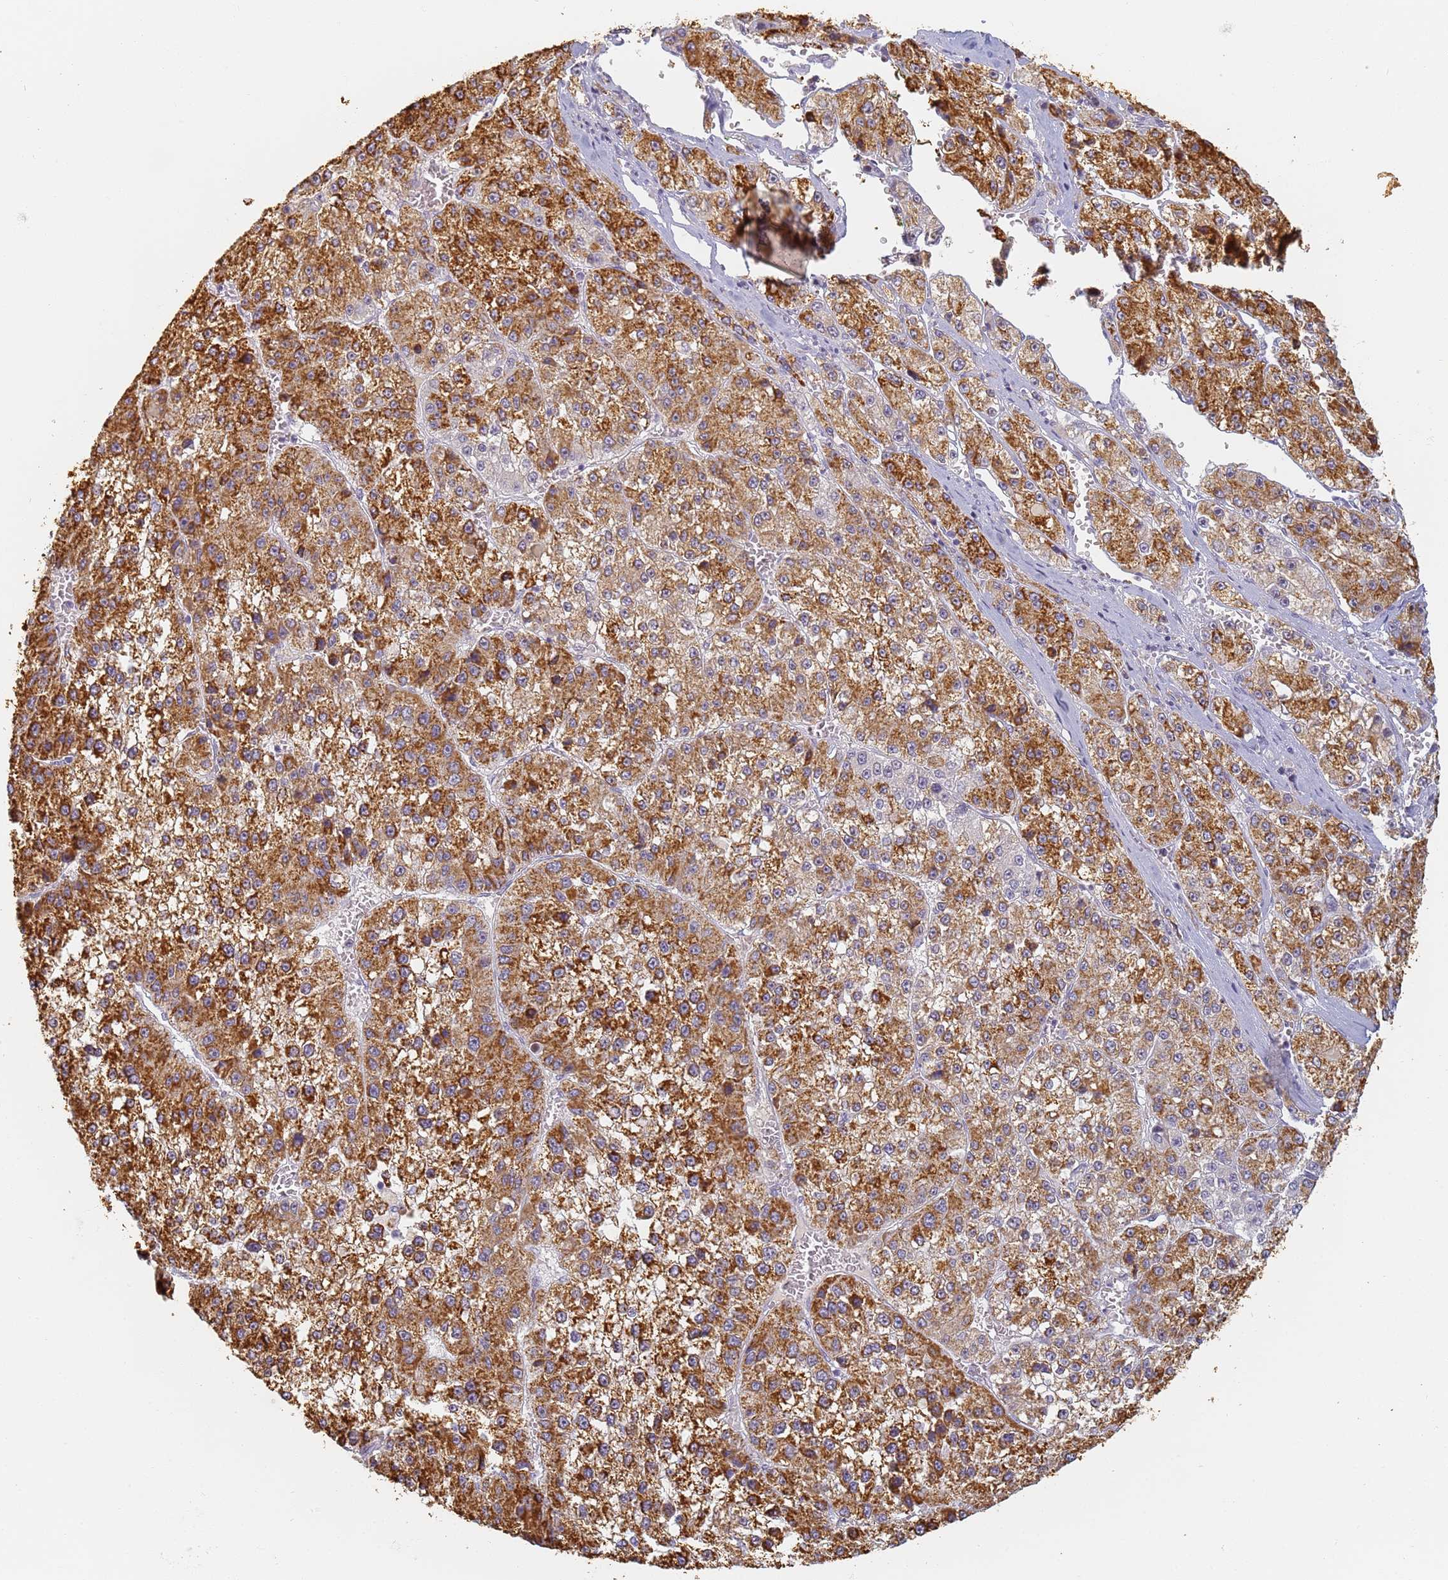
{"staining": {"intensity": "strong", "quantity": ">75%", "location": "cytoplasmic/membranous"}, "tissue": "liver cancer", "cell_type": "Tumor cells", "image_type": "cancer", "snomed": [{"axis": "morphology", "description": "Carcinoma, Hepatocellular, NOS"}, {"axis": "topography", "description": "Liver"}], "caption": "Hepatocellular carcinoma (liver) stained for a protein (brown) reveals strong cytoplasmic/membranous positive positivity in approximately >75% of tumor cells.", "gene": "SLC38A9", "patient": {"sex": "female", "age": 73}}